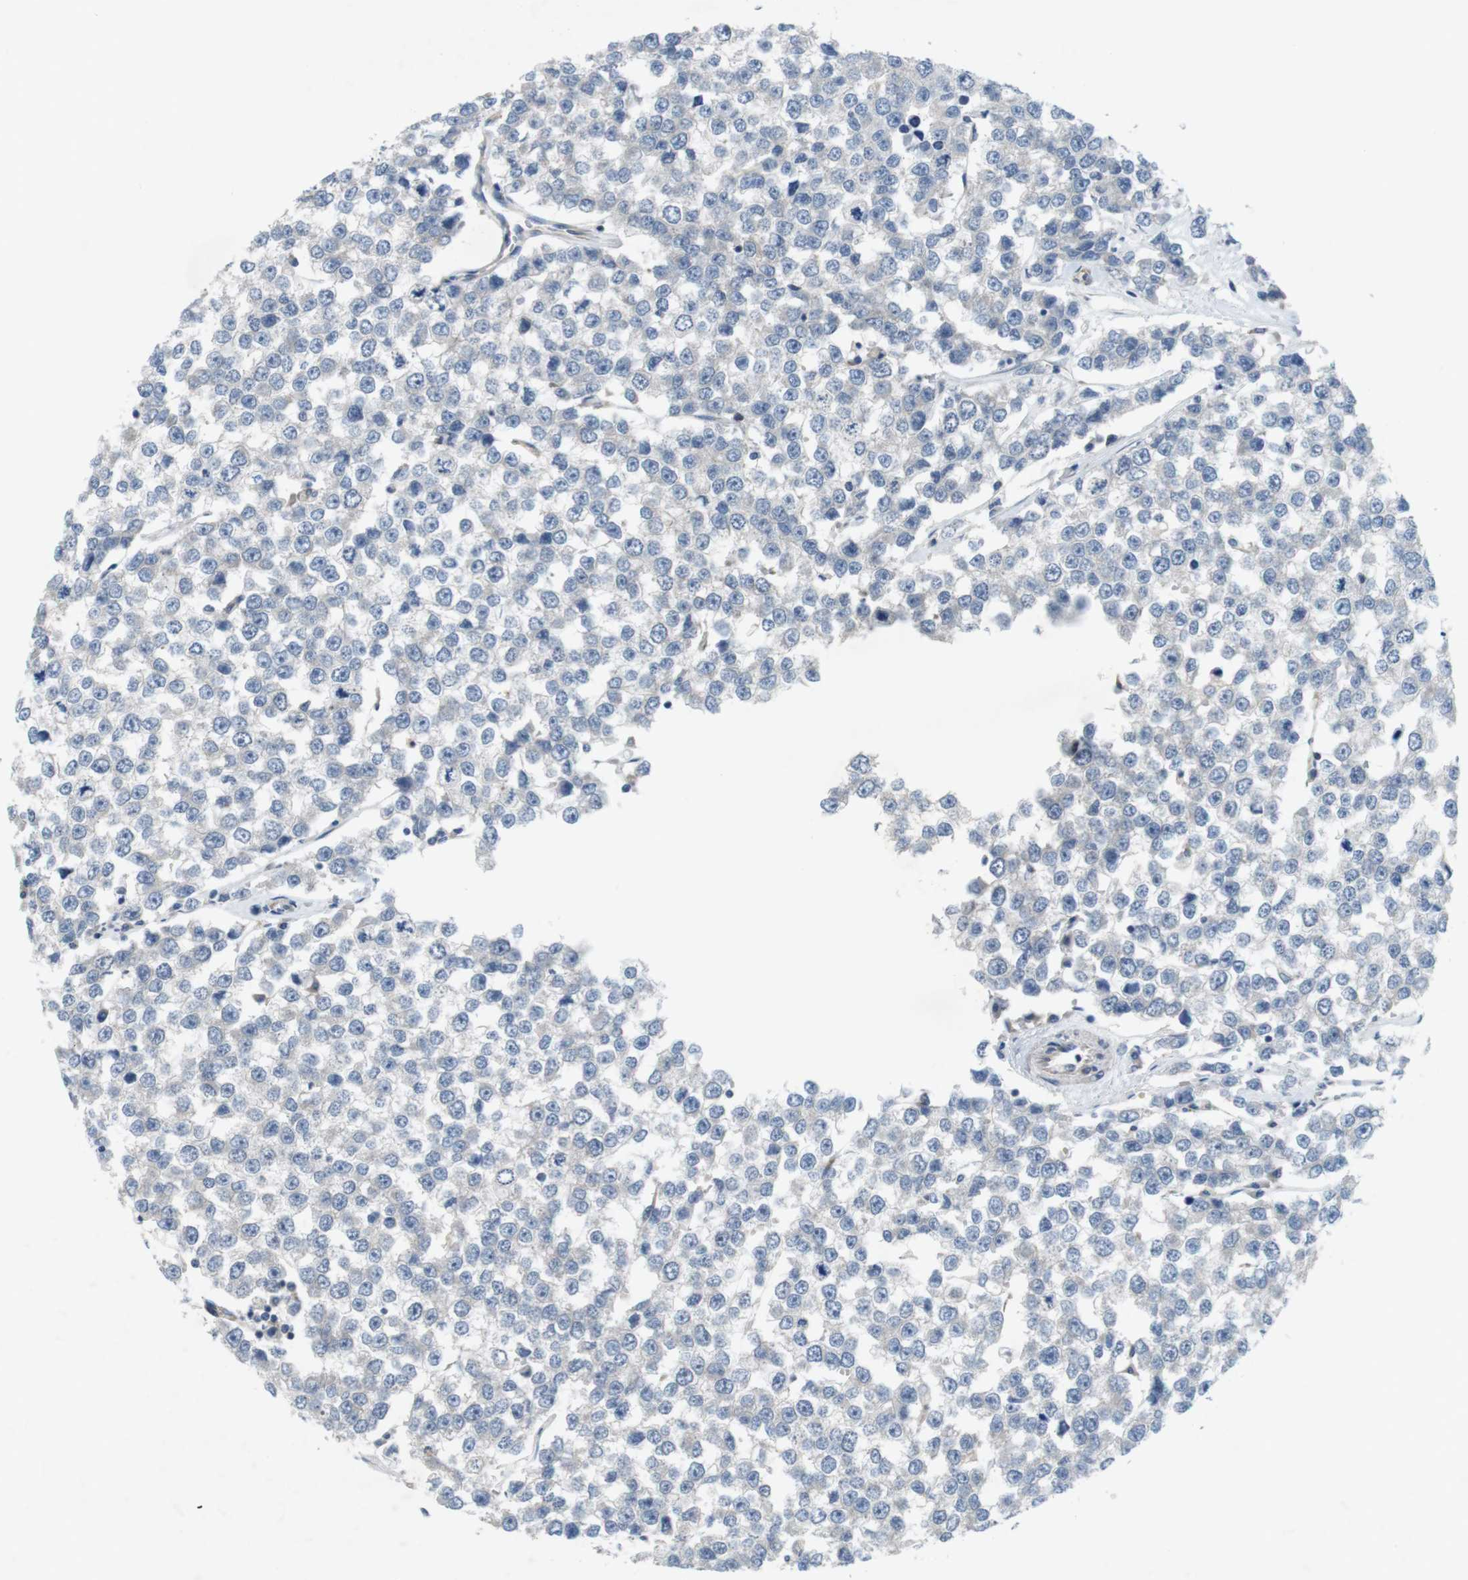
{"staining": {"intensity": "negative", "quantity": "none", "location": "none"}, "tissue": "testis cancer", "cell_type": "Tumor cells", "image_type": "cancer", "snomed": [{"axis": "morphology", "description": "Seminoma, NOS"}, {"axis": "morphology", "description": "Carcinoma, Embryonal, NOS"}, {"axis": "topography", "description": "Testis"}], "caption": "The IHC image has no significant positivity in tumor cells of embryonal carcinoma (testis) tissue.", "gene": "DCLK1", "patient": {"sex": "male", "age": 52}}